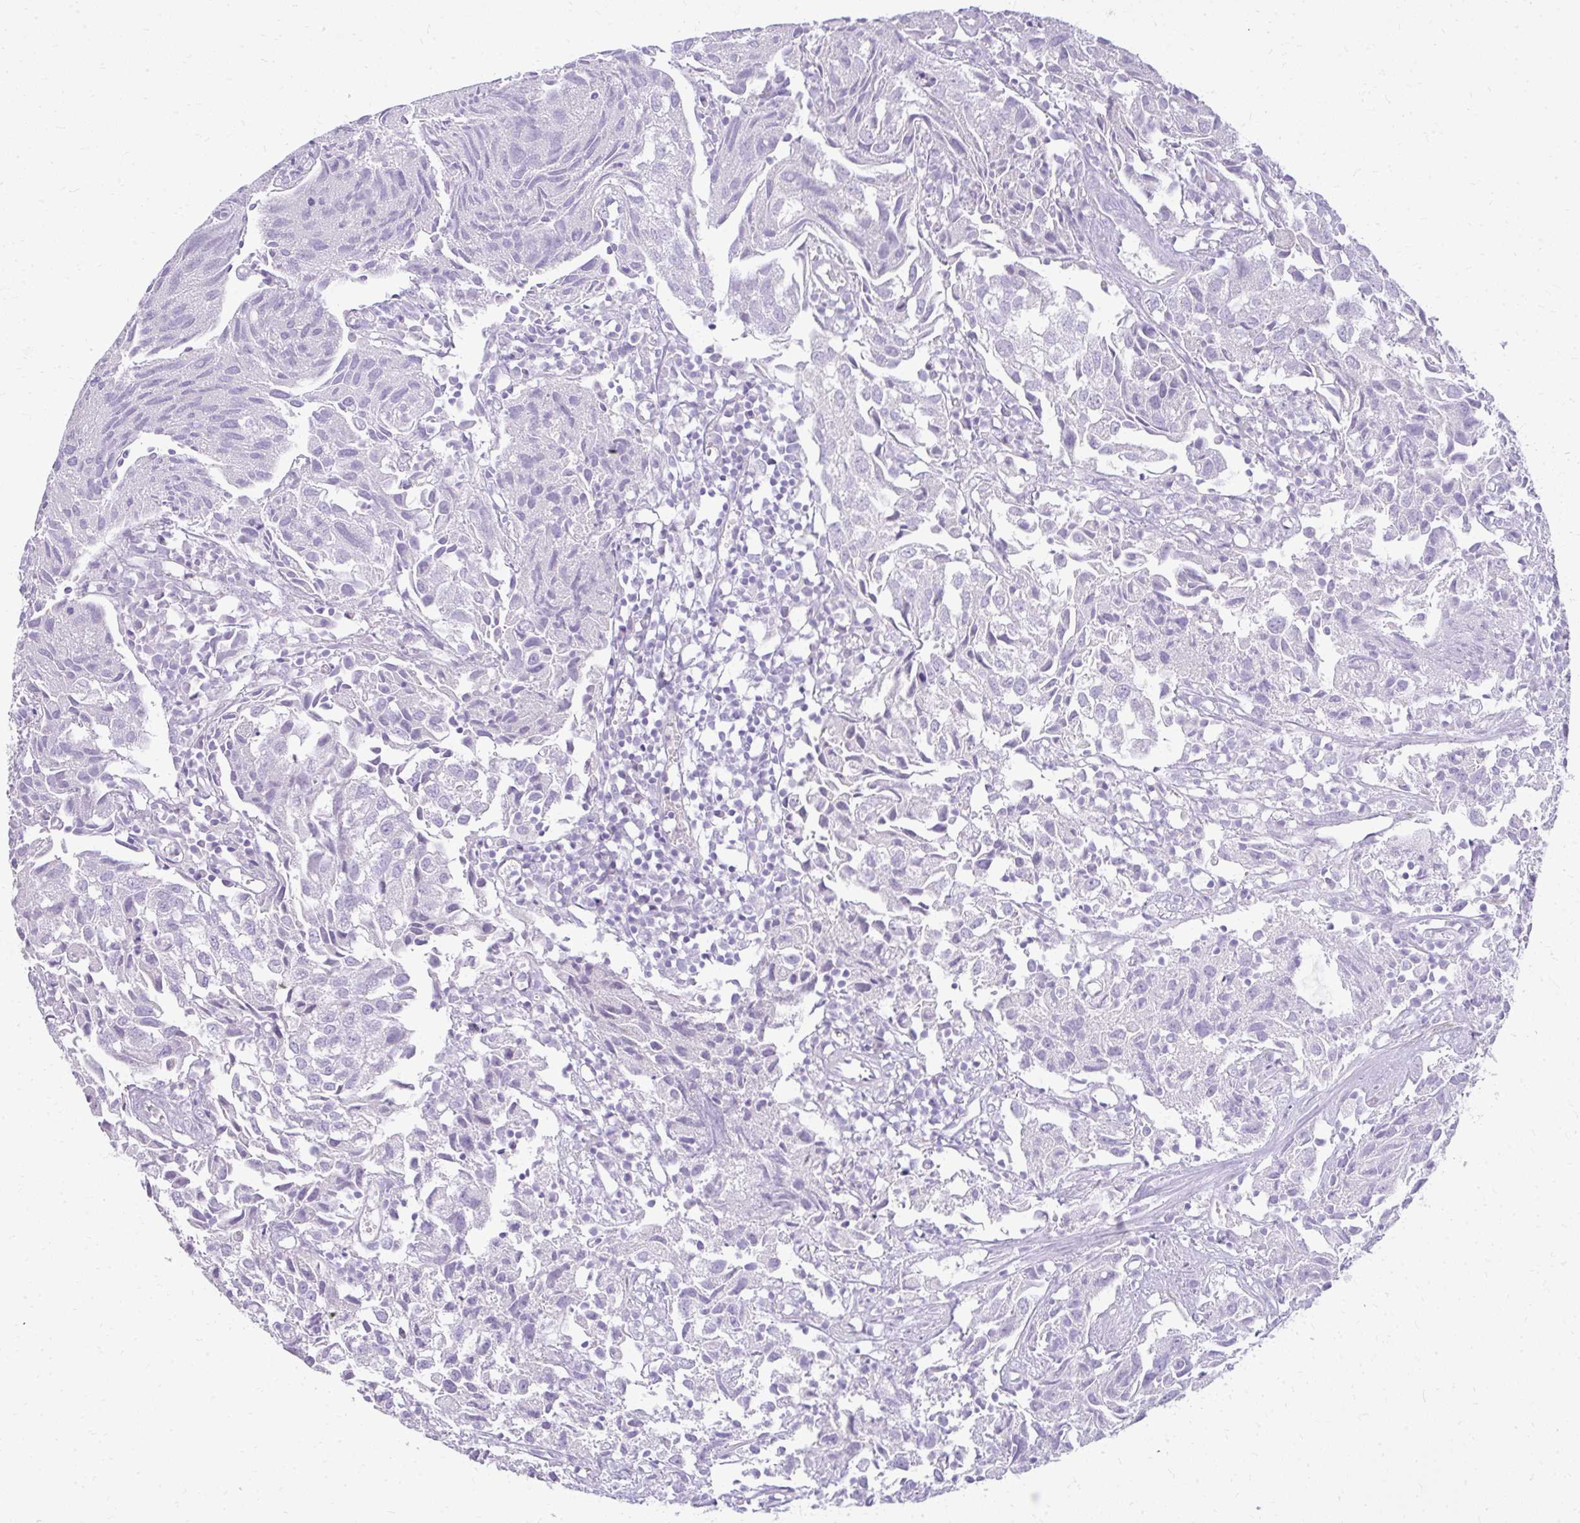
{"staining": {"intensity": "negative", "quantity": "none", "location": "none"}, "tissue": "urothelial cancer", "cell_type": "Tumor cells", "image_type": "cancer", "snomed": [{"axis": "morphology", "description": "Urothelial carcinoma, High grade"}, {"axis": "topography", "description": "Urinary bladder"}], "caption": "Human high-grade urothelial carcinoma stained for a protein using immunohistochemistry shows no staining in tumor cells.", "gene": "PRAP1", "patient": {"sex": "female", "age": 75}}